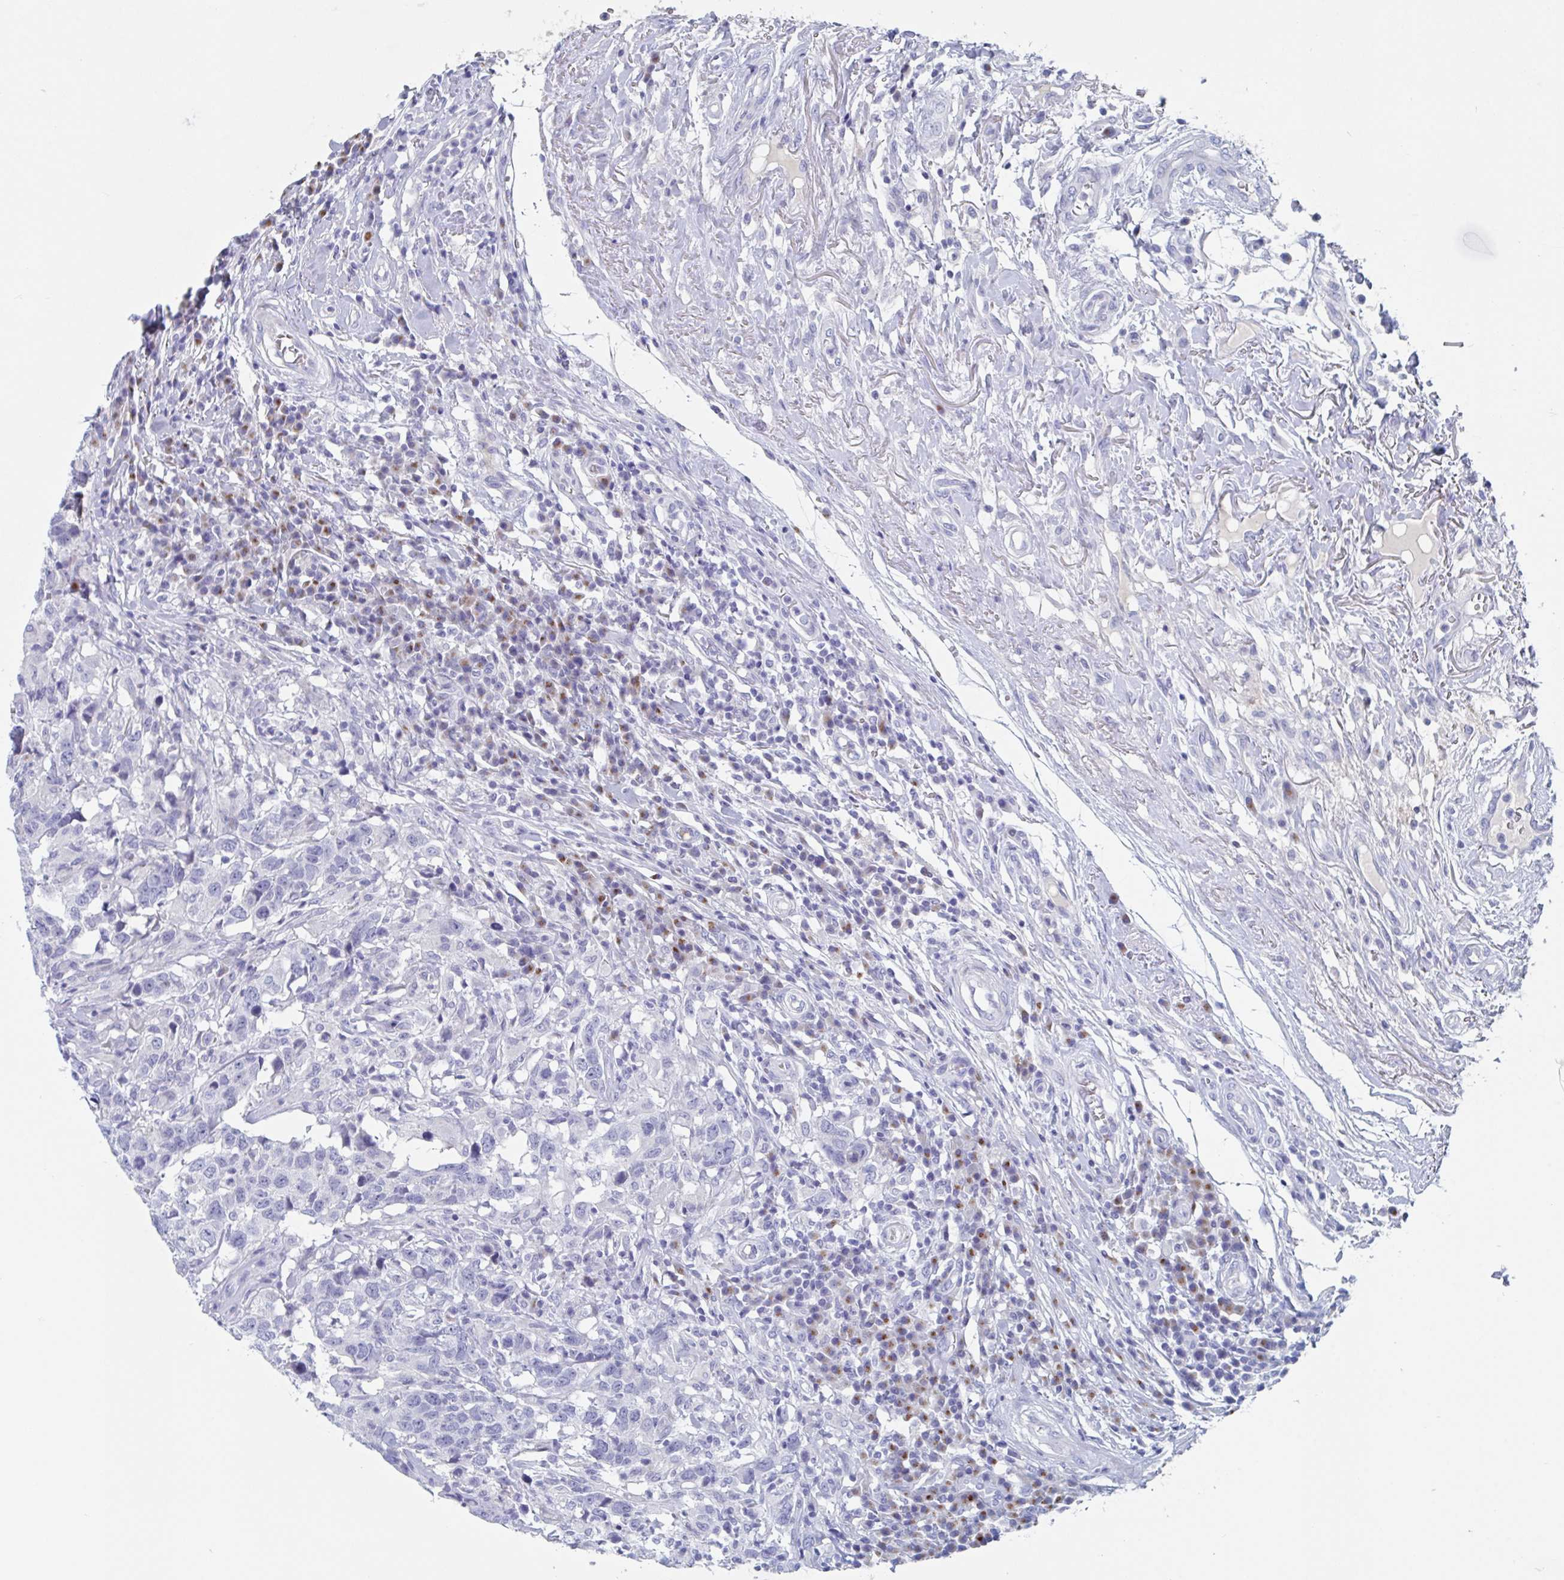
{"staining": {"intensity": "negative", "quantity": "none", "location": "none"}, "tissue": "head and neck cancer", "cell_type": "Tumor cells", "image_type": "cancer", "snomed": [{"axis": "morphology", "description": "Normal tissue, NOS"}, {"axis": "morphology", "description": "Squamous cell carcinoma, NOS"}, {"axis": "topography", "description": "Skeletal muscle"}, {"axis": "topography", "description": "Vascular tissue"}, {"axis": "topography", "description": "Peripheral nerve tissue"}, {"axis": "topography", "description": "Head-Neck"}], "caption": "This histopathology image is of head and neck cancer stained with immunohistochemistry to label a protein in brown with the nuclei are counter-stained blue. There is no positivity in tumor cells.", "gene": "NT5C3B", "patient": {"sex": "male", "age": 66}}